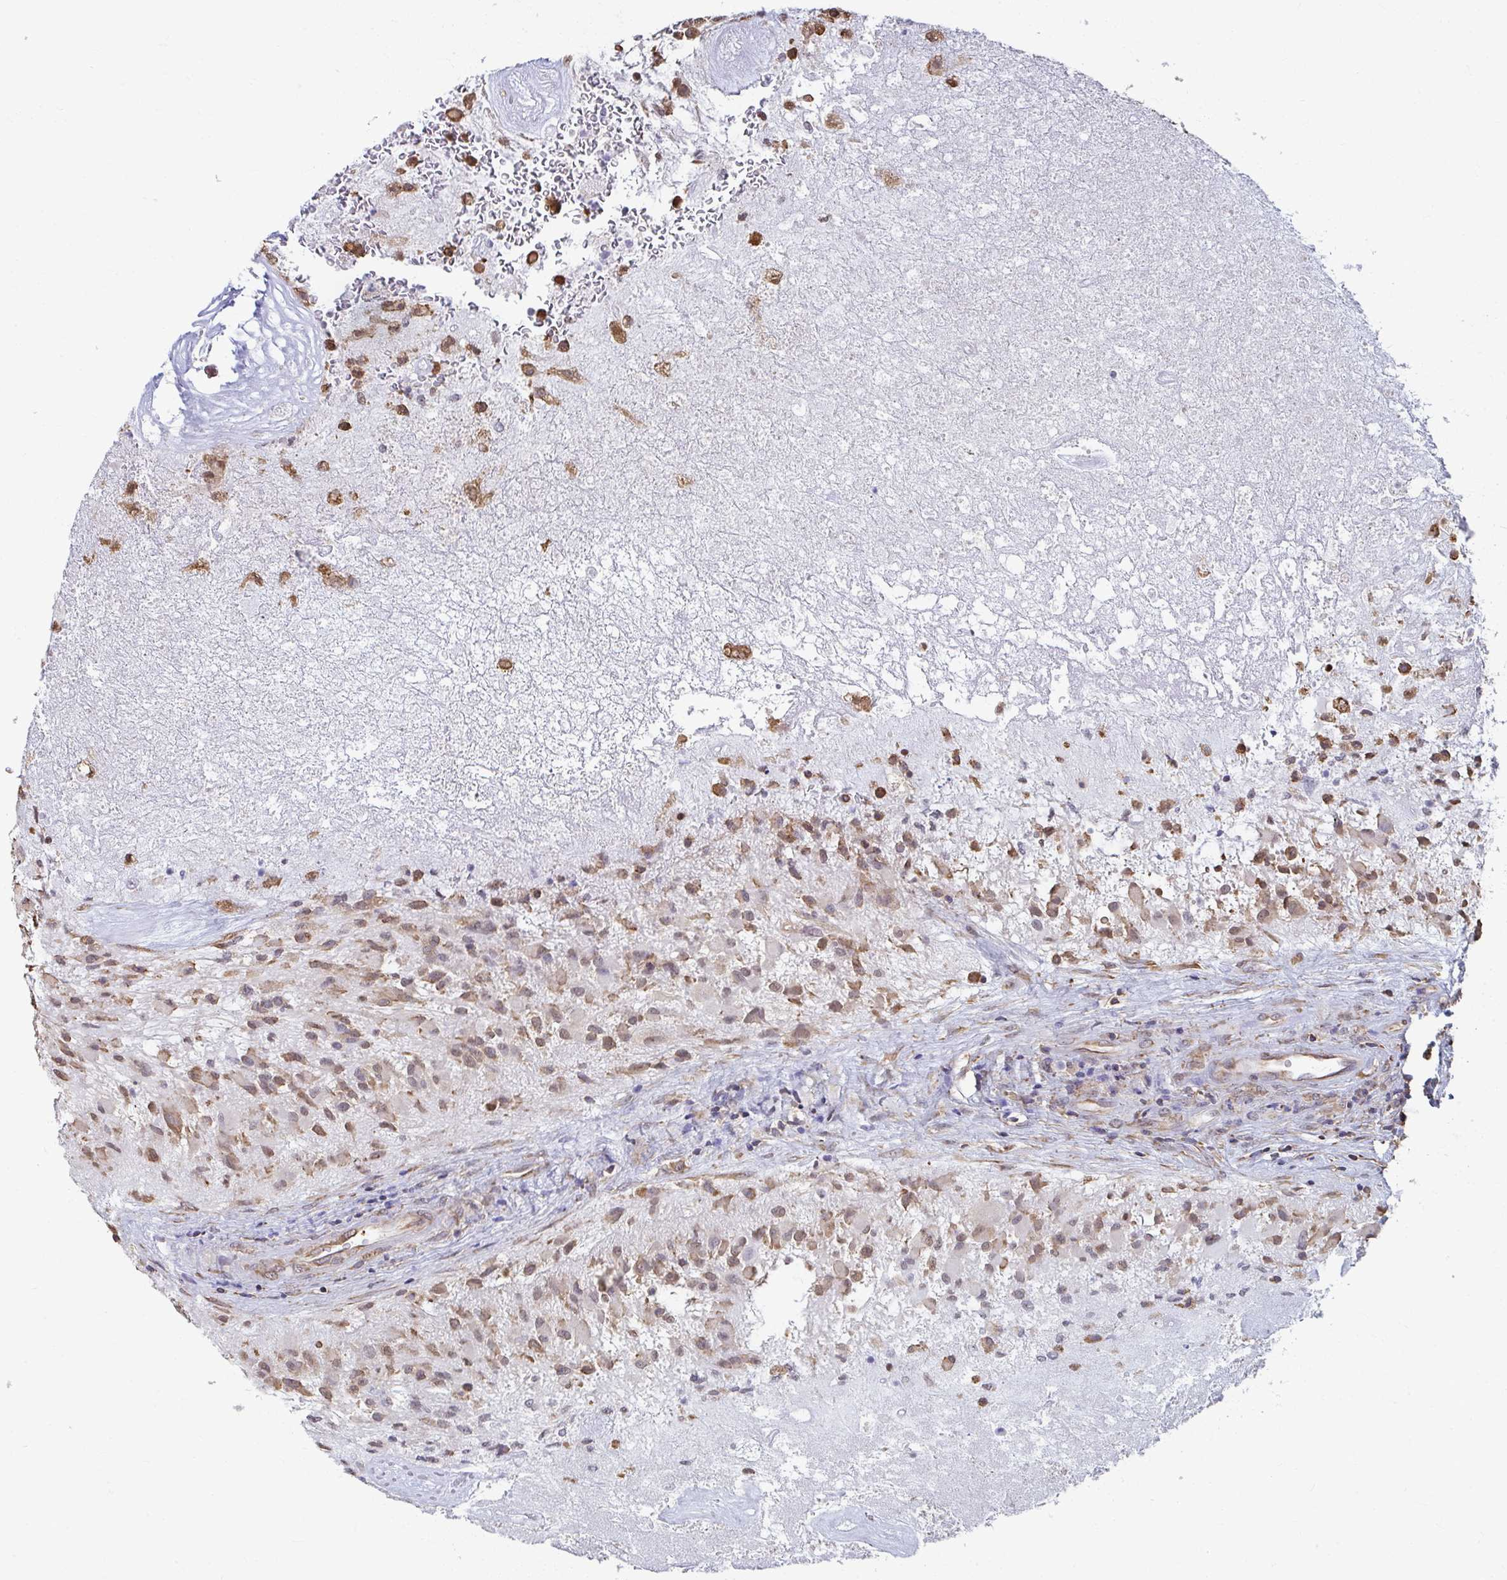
{"staining": {"intensity": "weak", "quantity": ">75%", "location": "cytoplasmic/membranous"}, "tissue": "glioma", "cell_type": "Tumor cells", "image_type": "cancer", "snomed": [{"axis": "morphology", "description": "Glioma, malignant, High grade"}, {"axis": "topography", "description": "Brain"}], "caption": "Immunohistochemistry (IHC) image of neoplastic tissue: human malignant high-grade glioma stained using immunohistochemistry (IHC) displays low levels of weak protein expression localized specifically in the cytoplasmic/membranous of tumor cells, appearing as a cytoplasmic/membranous brown color.", "gene": "SYNCRIP", "patient": {"sex": "female", "age": 67}}